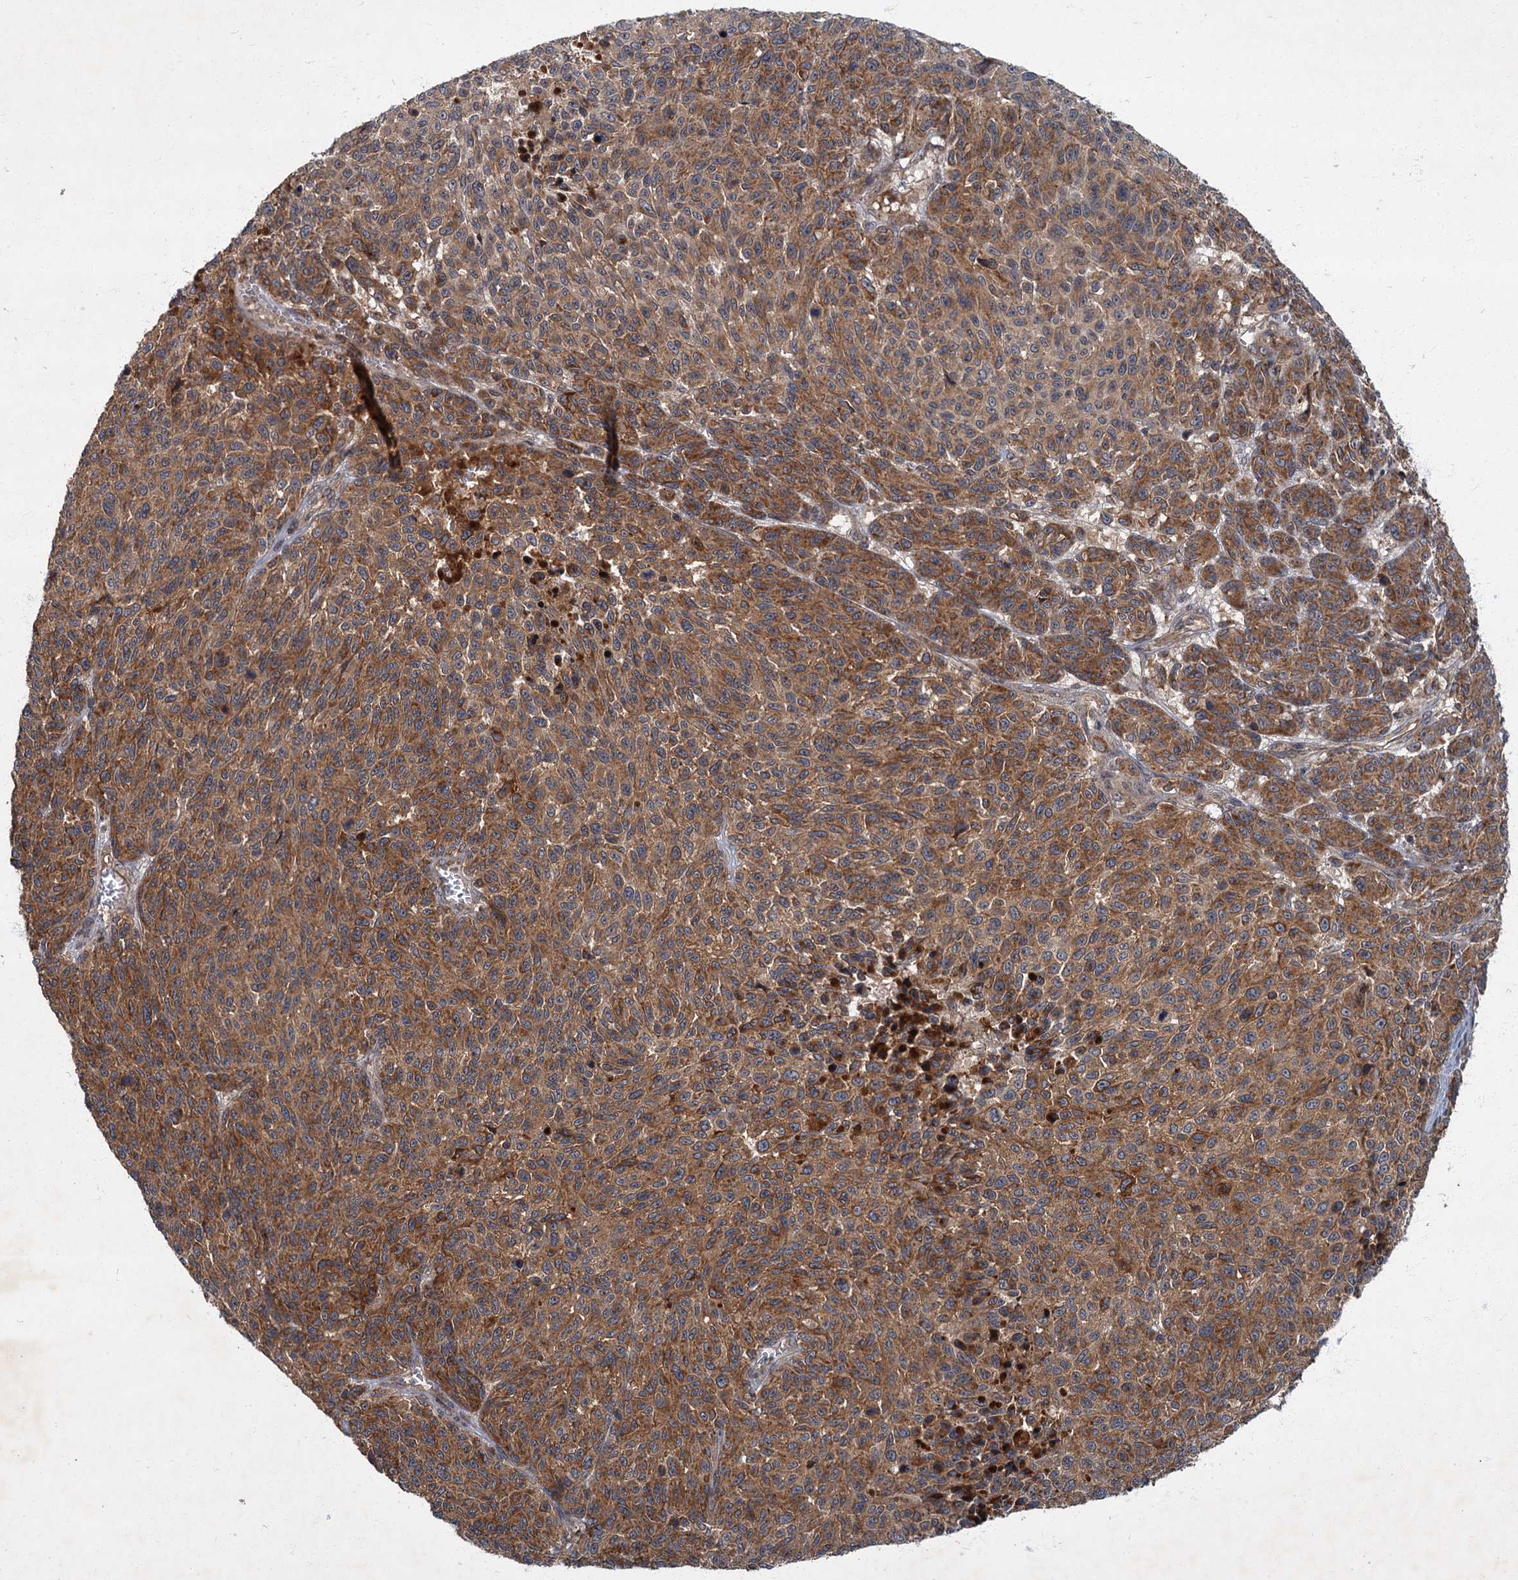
{"staining": {"intensity": "moderate", "quantity": ">75%", "location": "cytoplasmic/membranous"}, "tissue": "melanoma", "cell_type": "Tumor cells", "image_type": "cancer", "snomed": [{"axis": "morphology", "description": "Malignant melanoma, NOS"}, {"axis": "topography", "description": "Skin"}], "caption": "Immunohistochemical staining of melanoma exhibits medium levels of moderate cytoplasmic/membranous positivity in about >75% of tumor cells.", "gene": "SLC11A2", "patient": {"sex": "male", "age": 49}}